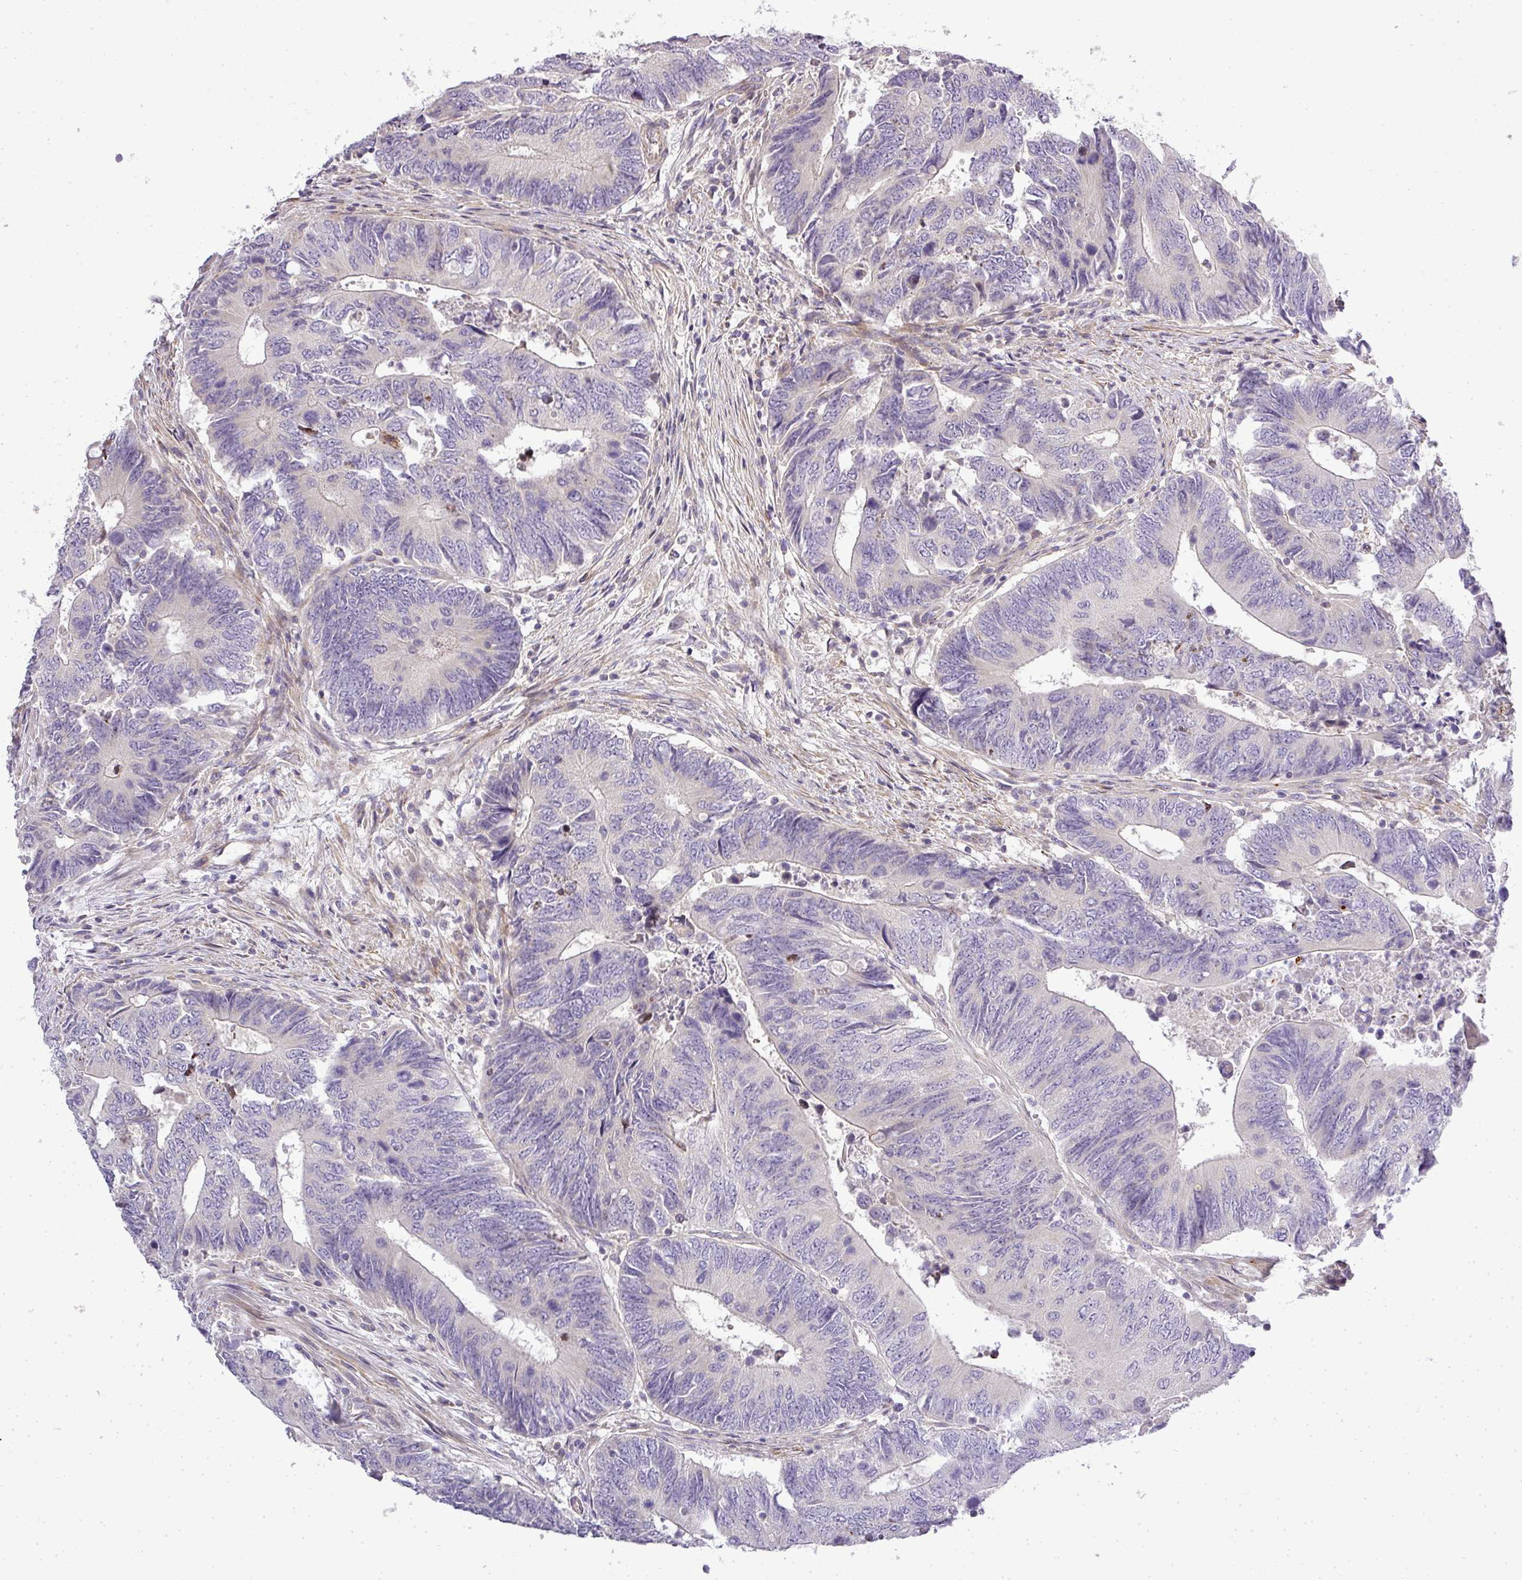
{"staining": {"intensity": "negative", "quantity": "none", "location": "none"}, "tissue": "colorectal cancer", "cell_type": "Tumor cells", "image_type": "cancer", "snomed": [{"axis": "morphology", "description": "Adenocarcinoma, NOS"}, {"axis": "topography", "description": "Colon"}], "caption": "Immunohistochemistry (IHC) micrograph of adenocarcinoma (colorectal) stained for a protein (brown), which displays no staining in tumor cells.", "gene": "ZDHHC1", "patient": {"sex": "male", "age": 87}}